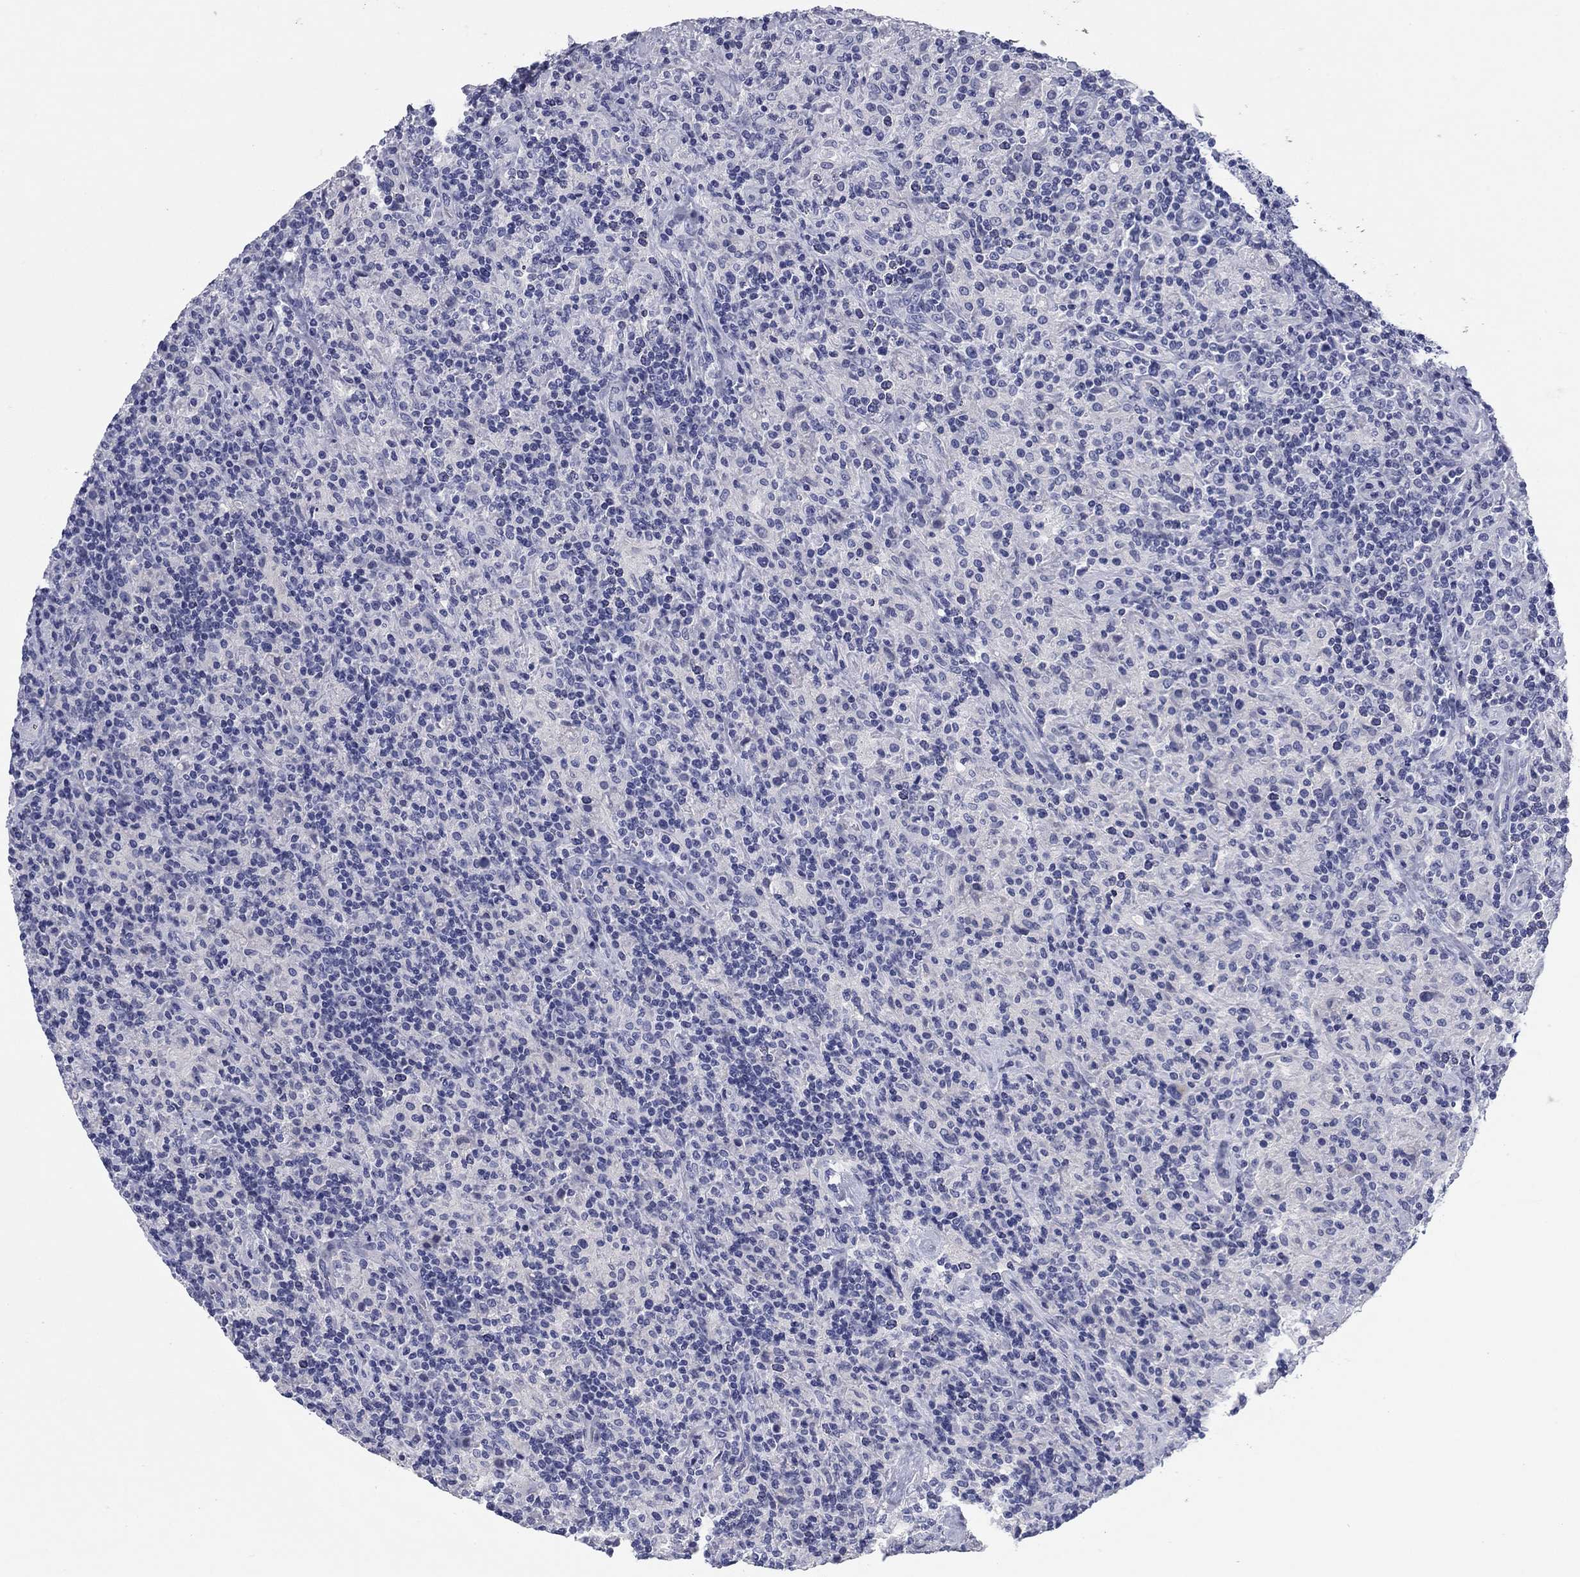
{"staining": {"intensity": "negative", "quantity": "none", "location": "none"}, "tissue": "lymphoma", "cell_type": "Tumor cells", "image_type": "cancer", "snomed": [{"axis": "morphology", "description": "Hodgkin's disease, NOS"}, {"axis": "topography", "description": "Lymph node"}], "caption": "Hodgkin's disease was stained to show a protein in brown. There is no significant positivity in tumor cells.", "gene": "KCNH1", "patient": {"sex": "male", "age": 70}}